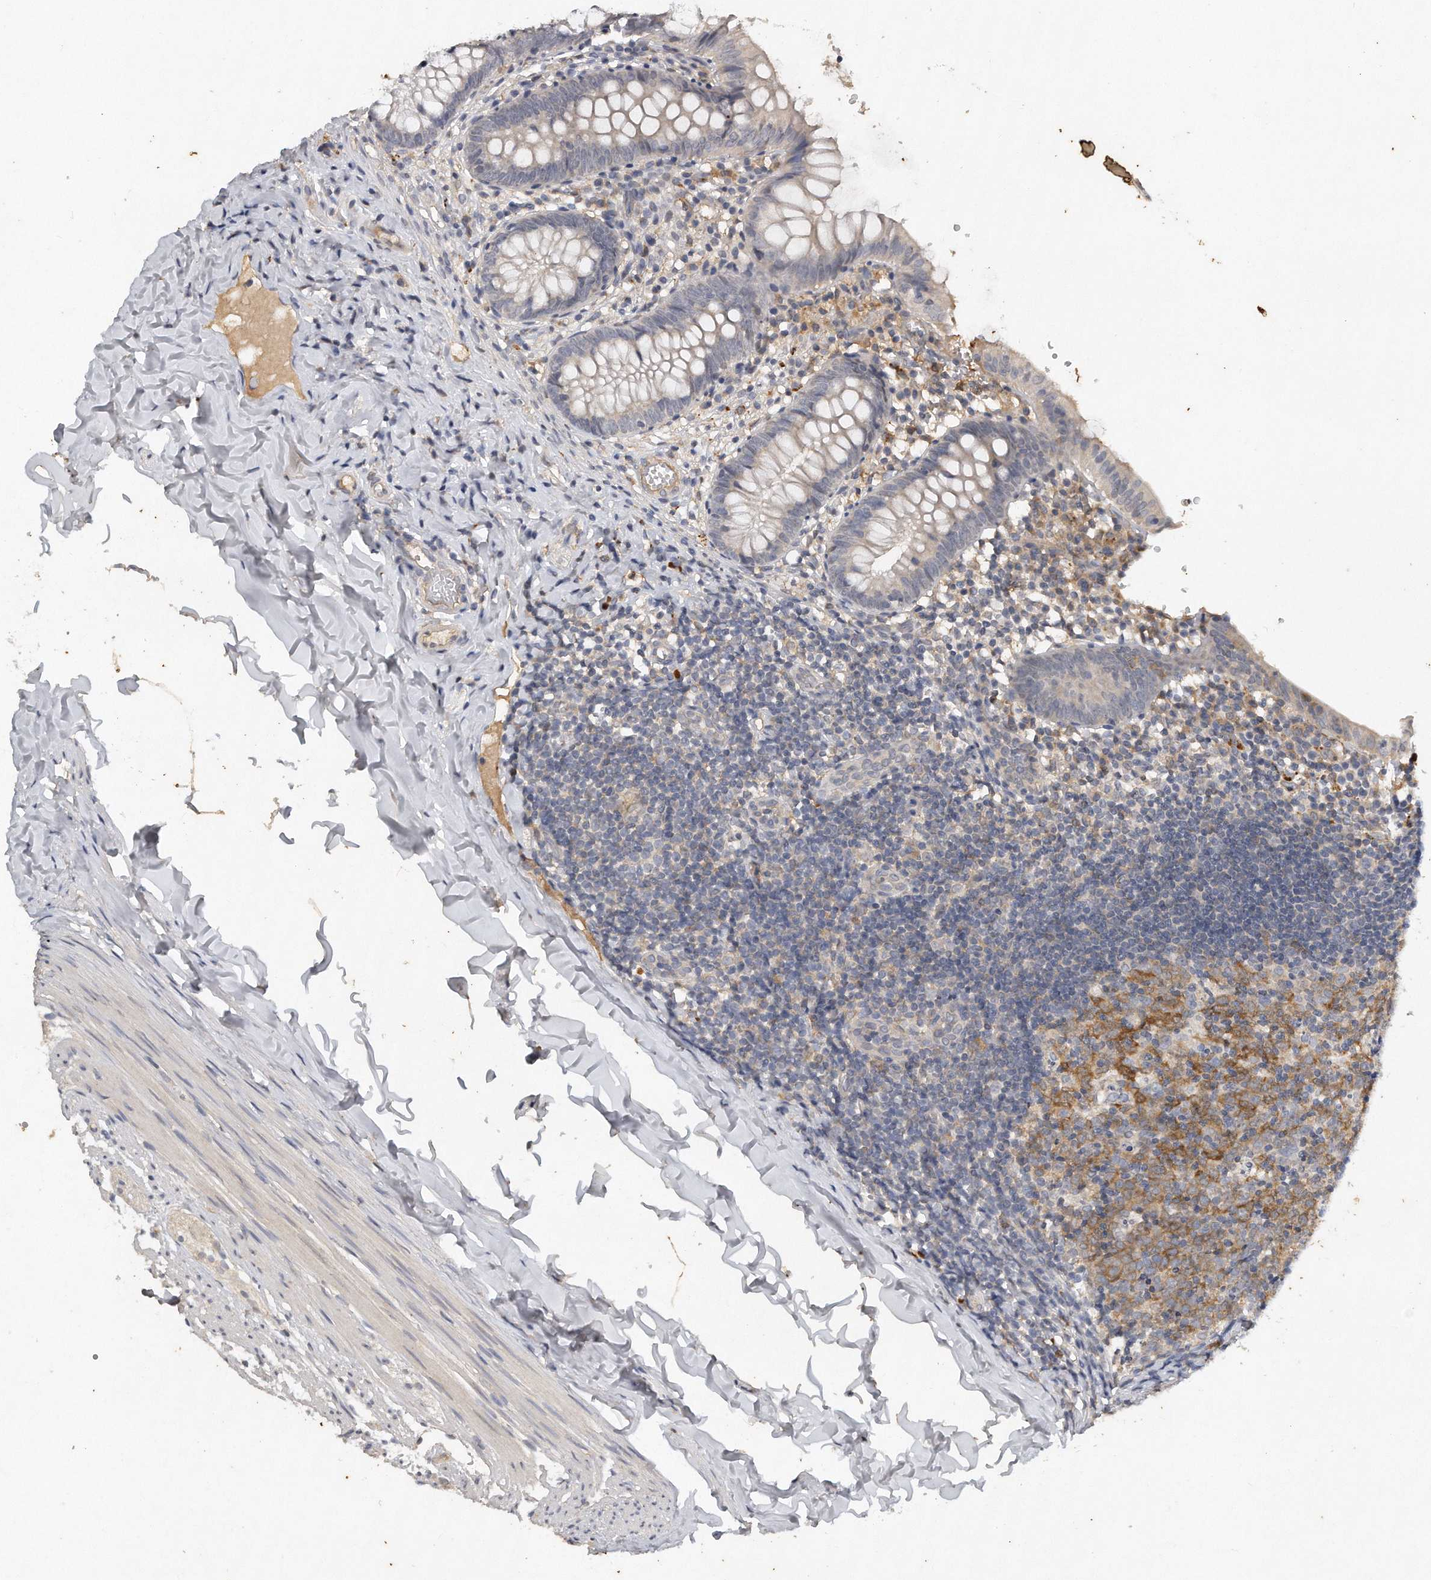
{"staining": {"intensity": "weak", "quantity": "<25%", "location": "cytoplasmic/membranous"}, "tissue": "appendix", "cell_type": "Glandular cells", "image_type": "normal", "snomed": [{"axis": "morphology", "description": "Normal tissue, NOS"}, {"axis": "topography", "description": "Appendix"}], "caption": "Protein analysis of benign appendix reveals no significant positivity in glandular cells.", "gene": "CAMK1", "patient": {"sex": "male", "age": 8}}